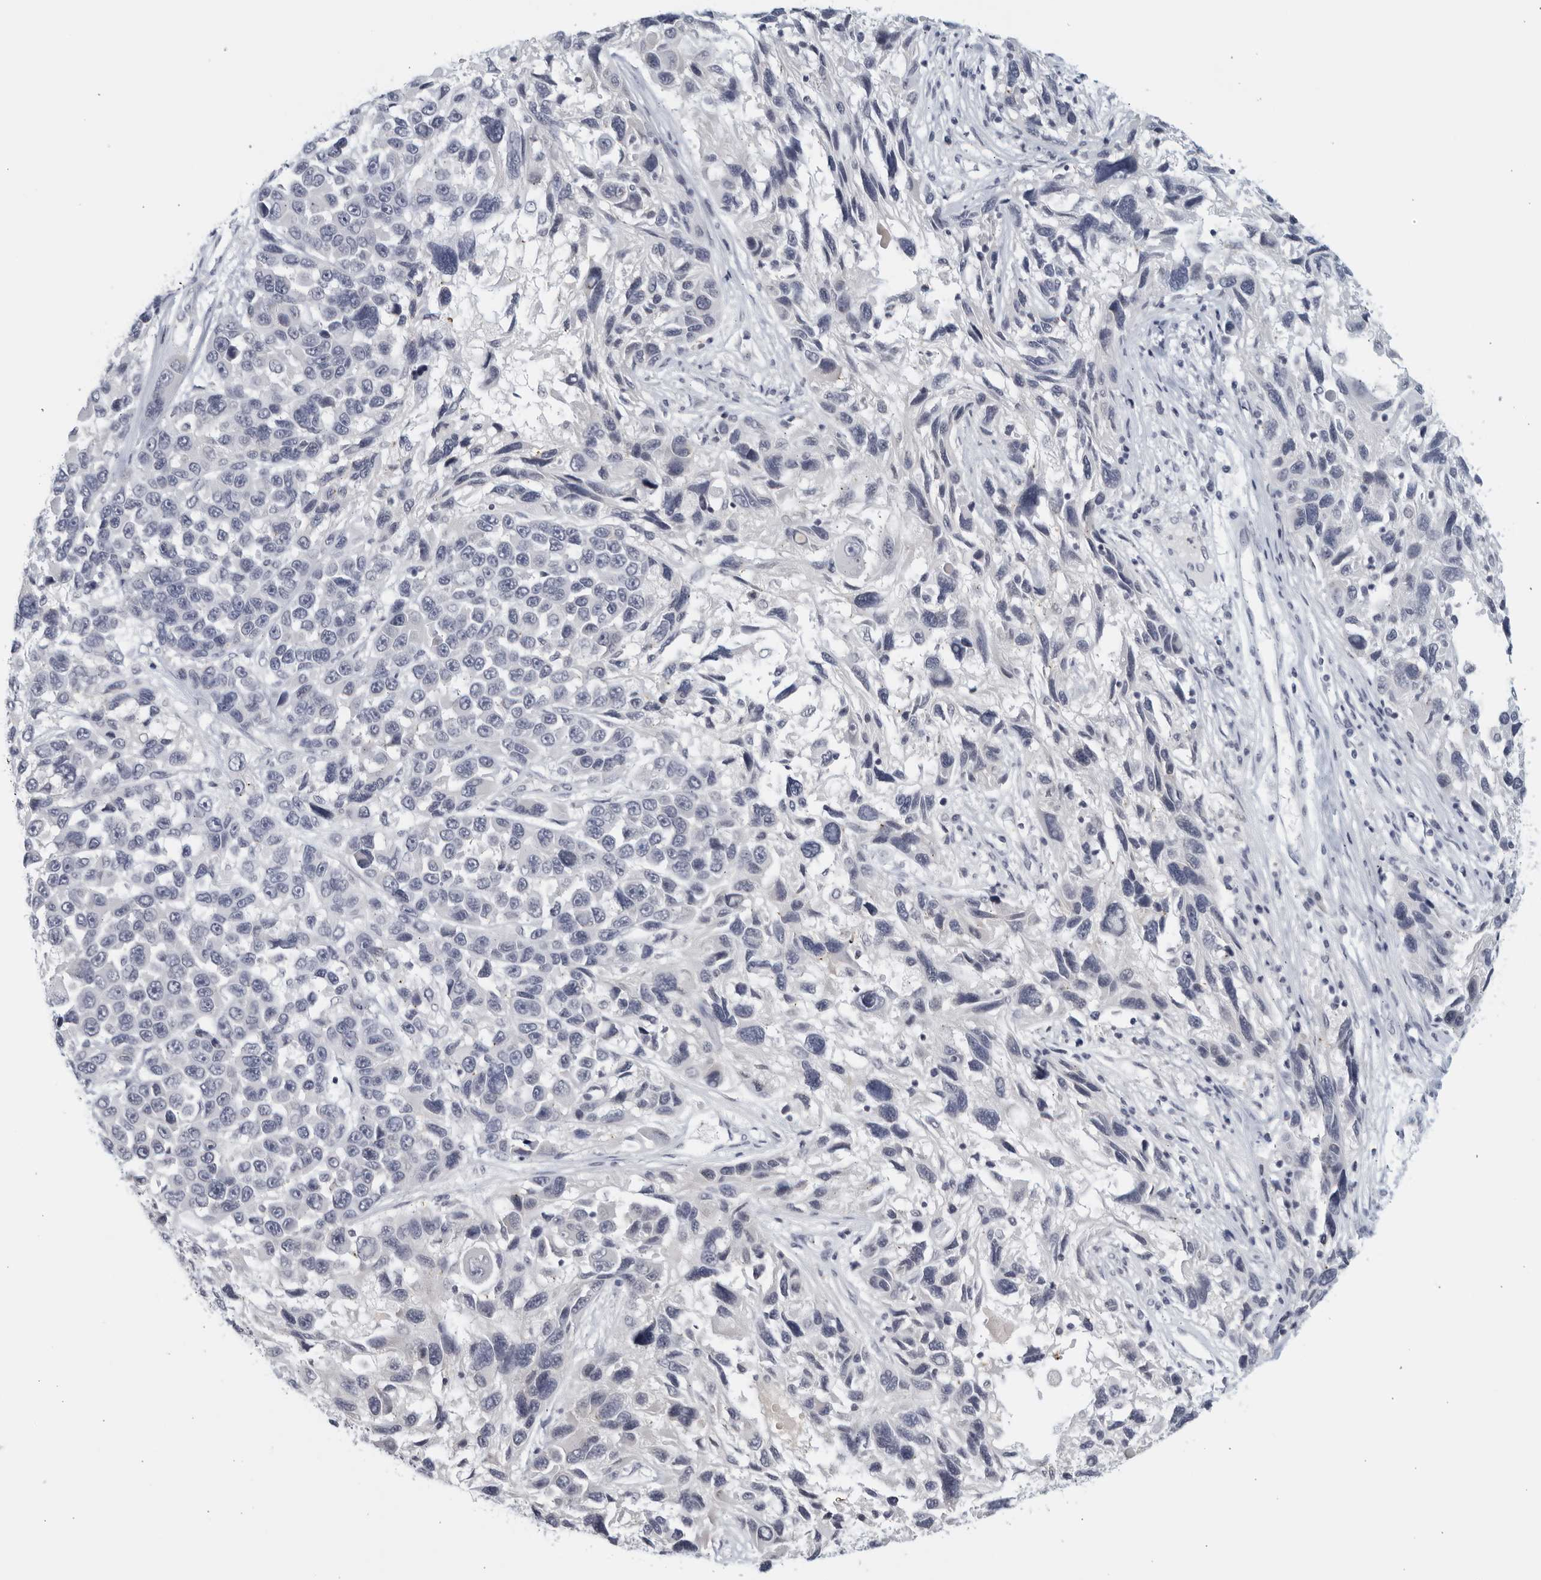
{"staining": {"intensity": "negative", "quantity": "none", "location": "none"}, "tissue": "melanoma", "cell_type": "Tumor cells", "image_type": "cancer", "snomed": [{"axis": "morphology", "description": "Malignant melanoma, NOS"}, {"axis": "topography", "description": "Skin"}], "caption": "Immunohistochemical staining of malignant melanoma shows no significant positivity in tumor cells.", "gene": "MATN1", "patient": {"sex": "male", "age": 53}}